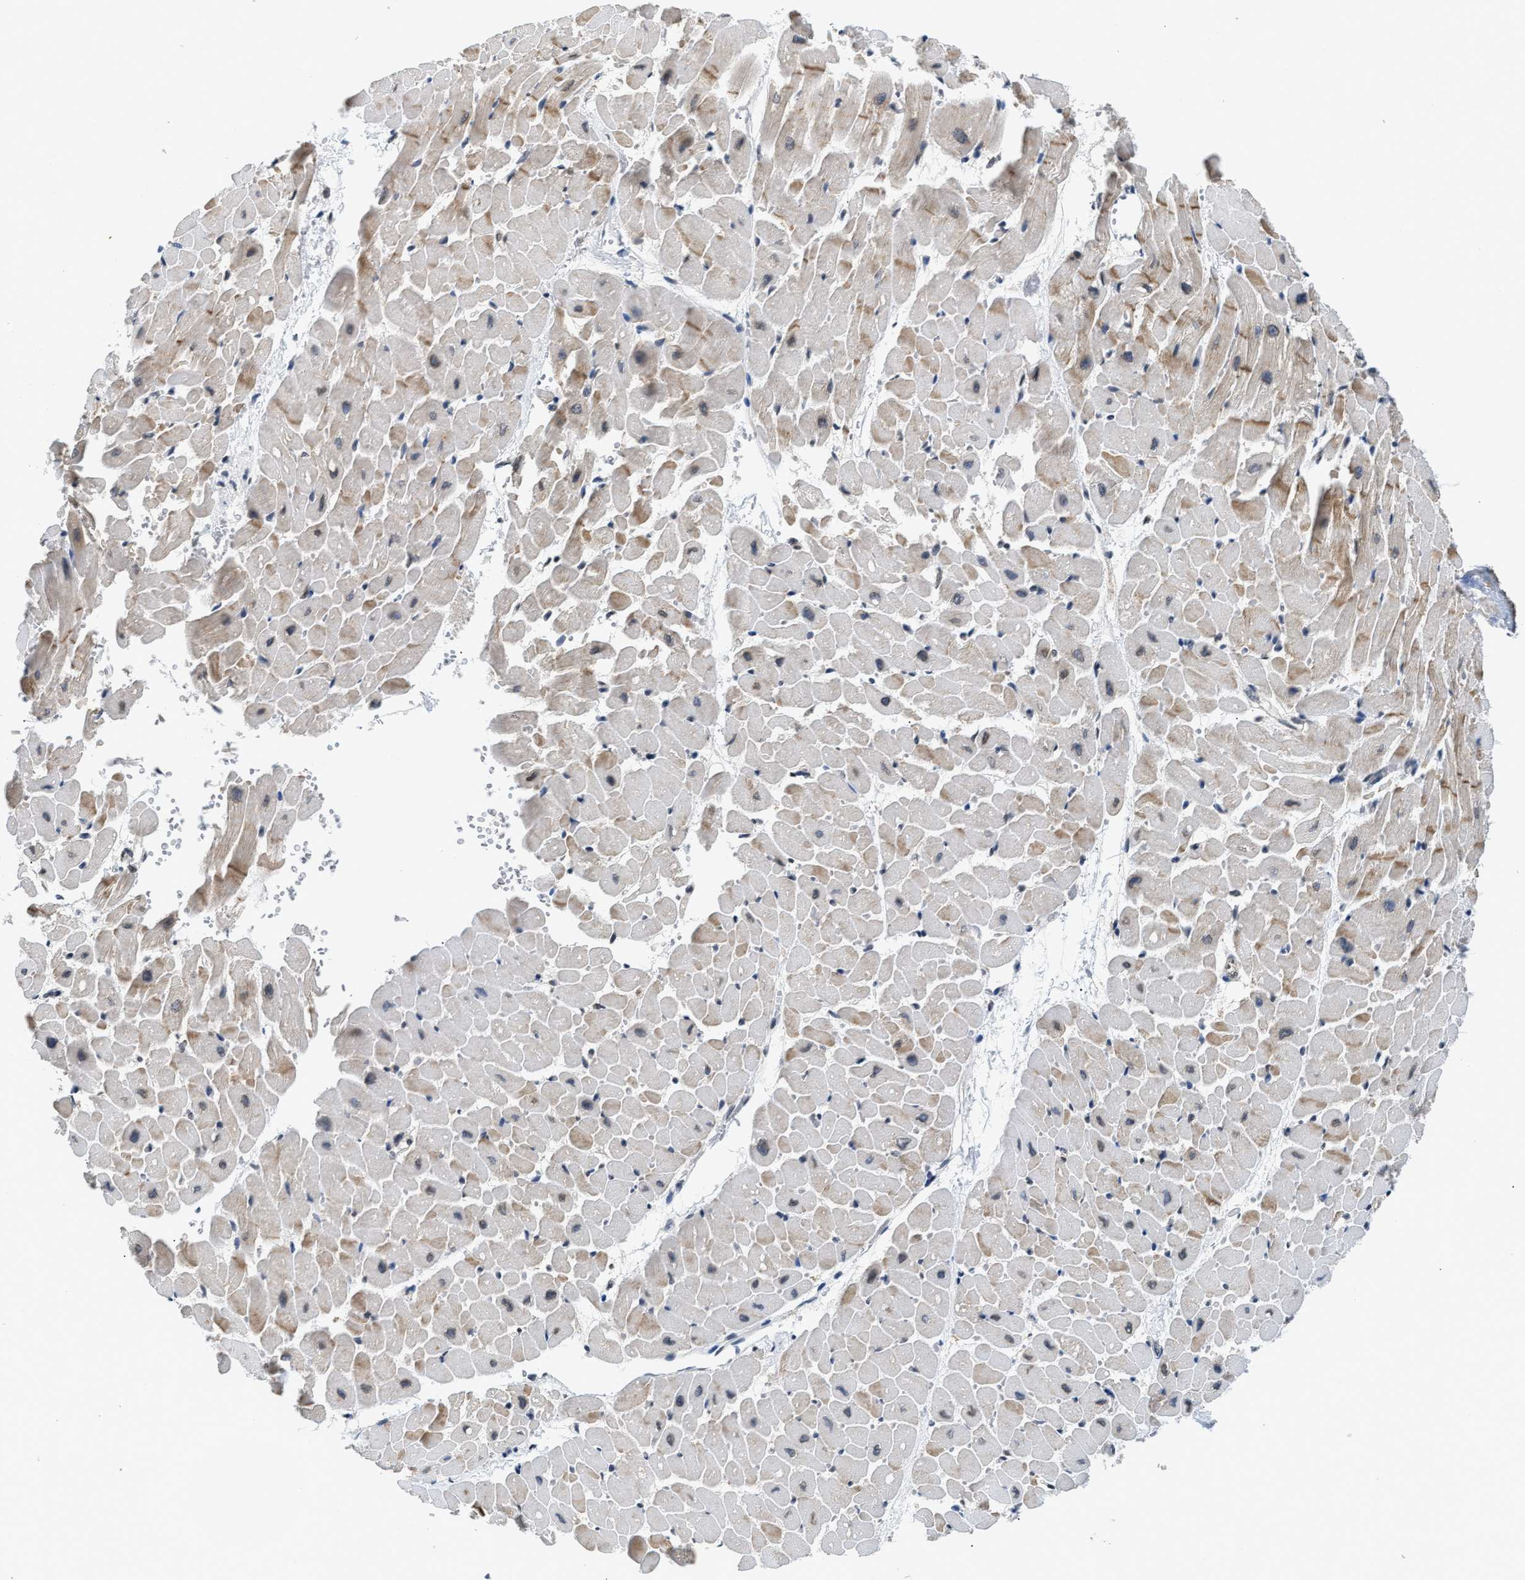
{"staining": {"intensity": "moderate", "quantity": "25%-75%", "location": "cytoplasmic/membranous"}, "tissue": "heart muscle", "cell_type": "Cardiomyocytes", "image_type": "normal", "snomed": [{"axis": "morphology", "description": "Normal tissue, NOS"}, {"axis": "topography", "description": "Heart"}], "caption": "The image demonstrates staining of normal heart muscle, revealing moderate cytoplasmic/membranous protein staining (brown color) within cardiomyocytes. The protein is stained brown, and the nuclei are stained in blue (DAB (3,3'-diaminobenzidine) IHC with brightfield microscopy, high magnification).", "gene": "RAB29", "patient": {"sex": "male", "age": 45}}